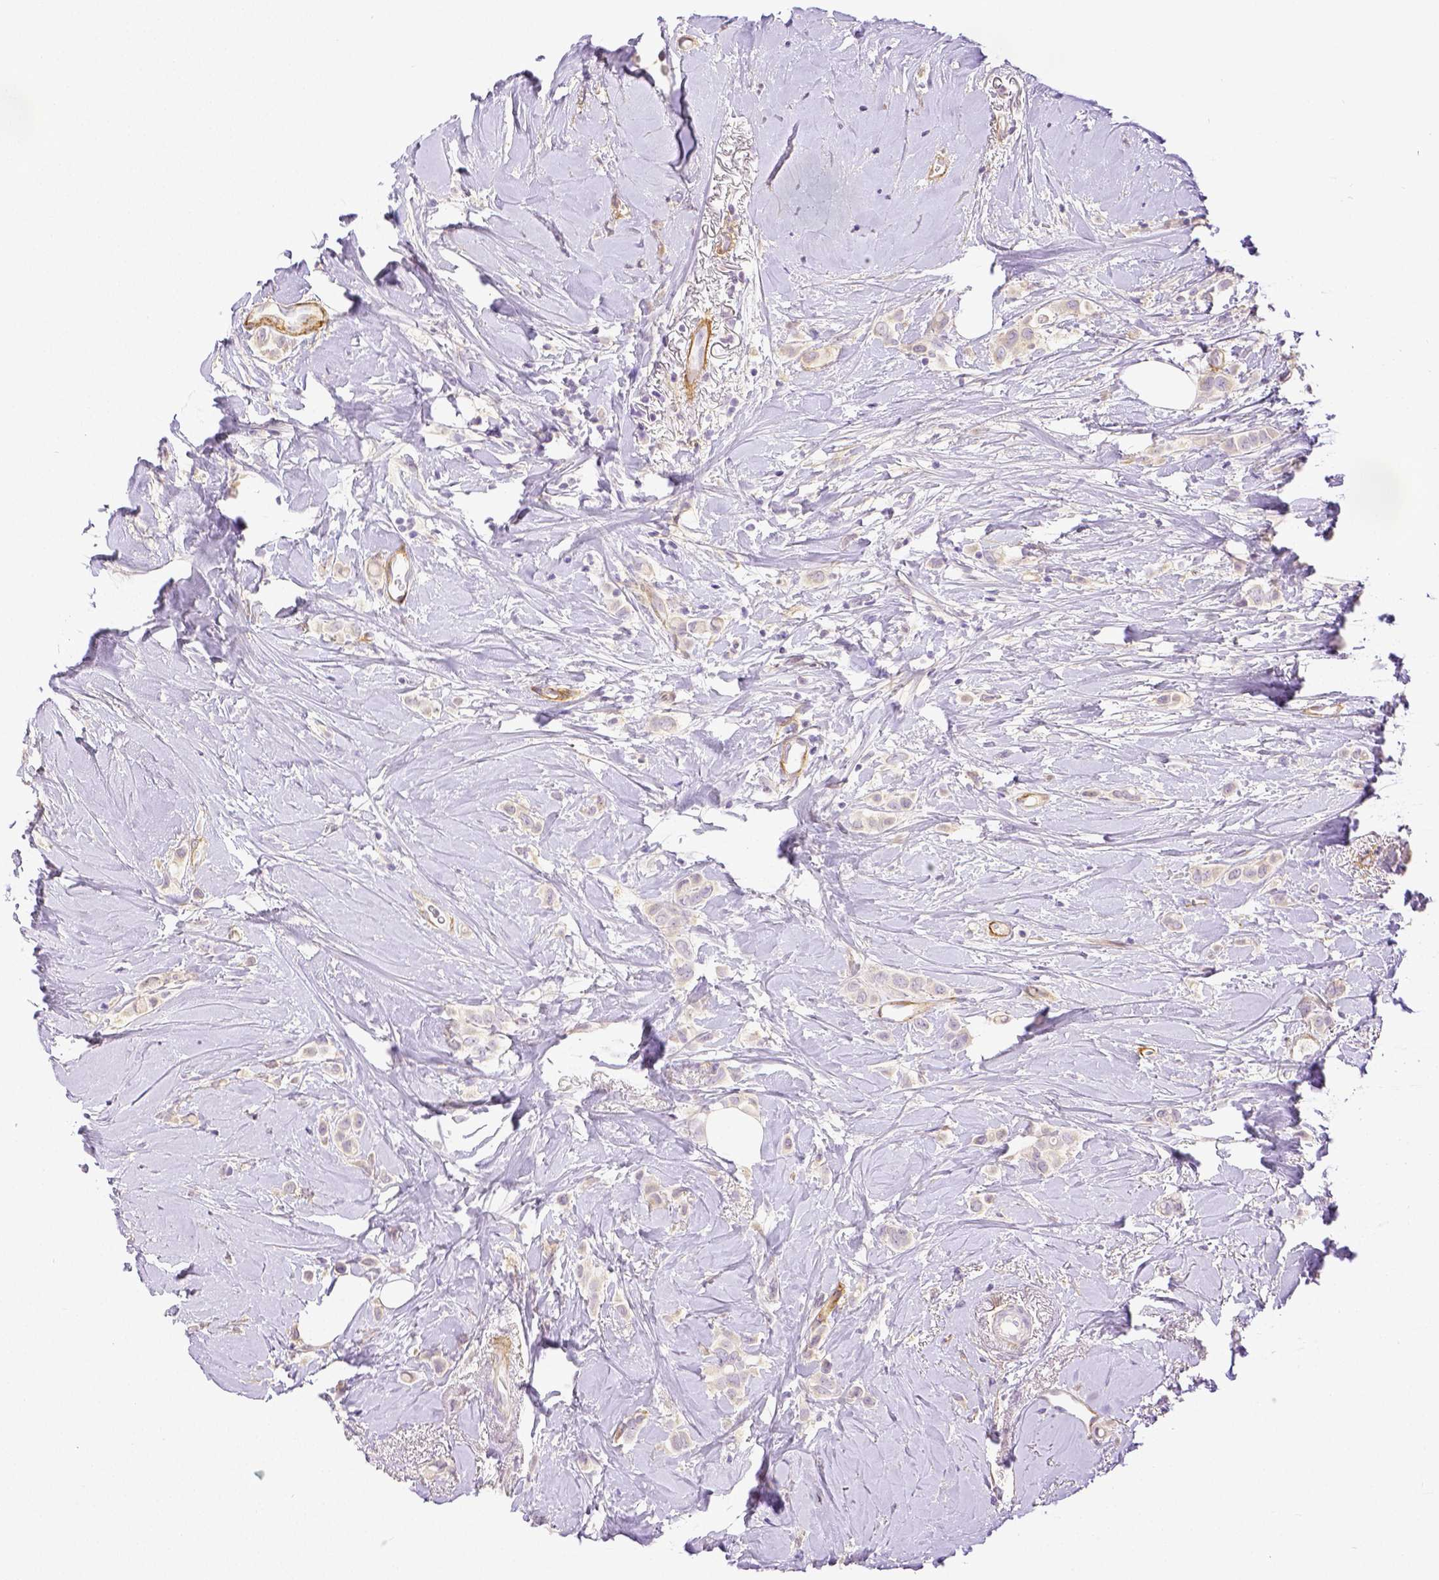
{"staining": {"intensity": "negative", "quantity": "none", "location": "none"}, "tissue": "breast cancer", "cell_type": "Tumor cells", "image_type": "cancer", "snomed": [{"axis": "morphology", "description": "Lobular carcinoma"}, {"axis": "topography", "description": "Breast"}], "caption": "High power microscopy histopathology image of an immunohistochemistry (IHC) micrograph of breast cancer (lobular carcinoma), revealing no significant staining in tumor cells.", "gene": "THY1", "patient": {"sex": "female", "age": 66}}